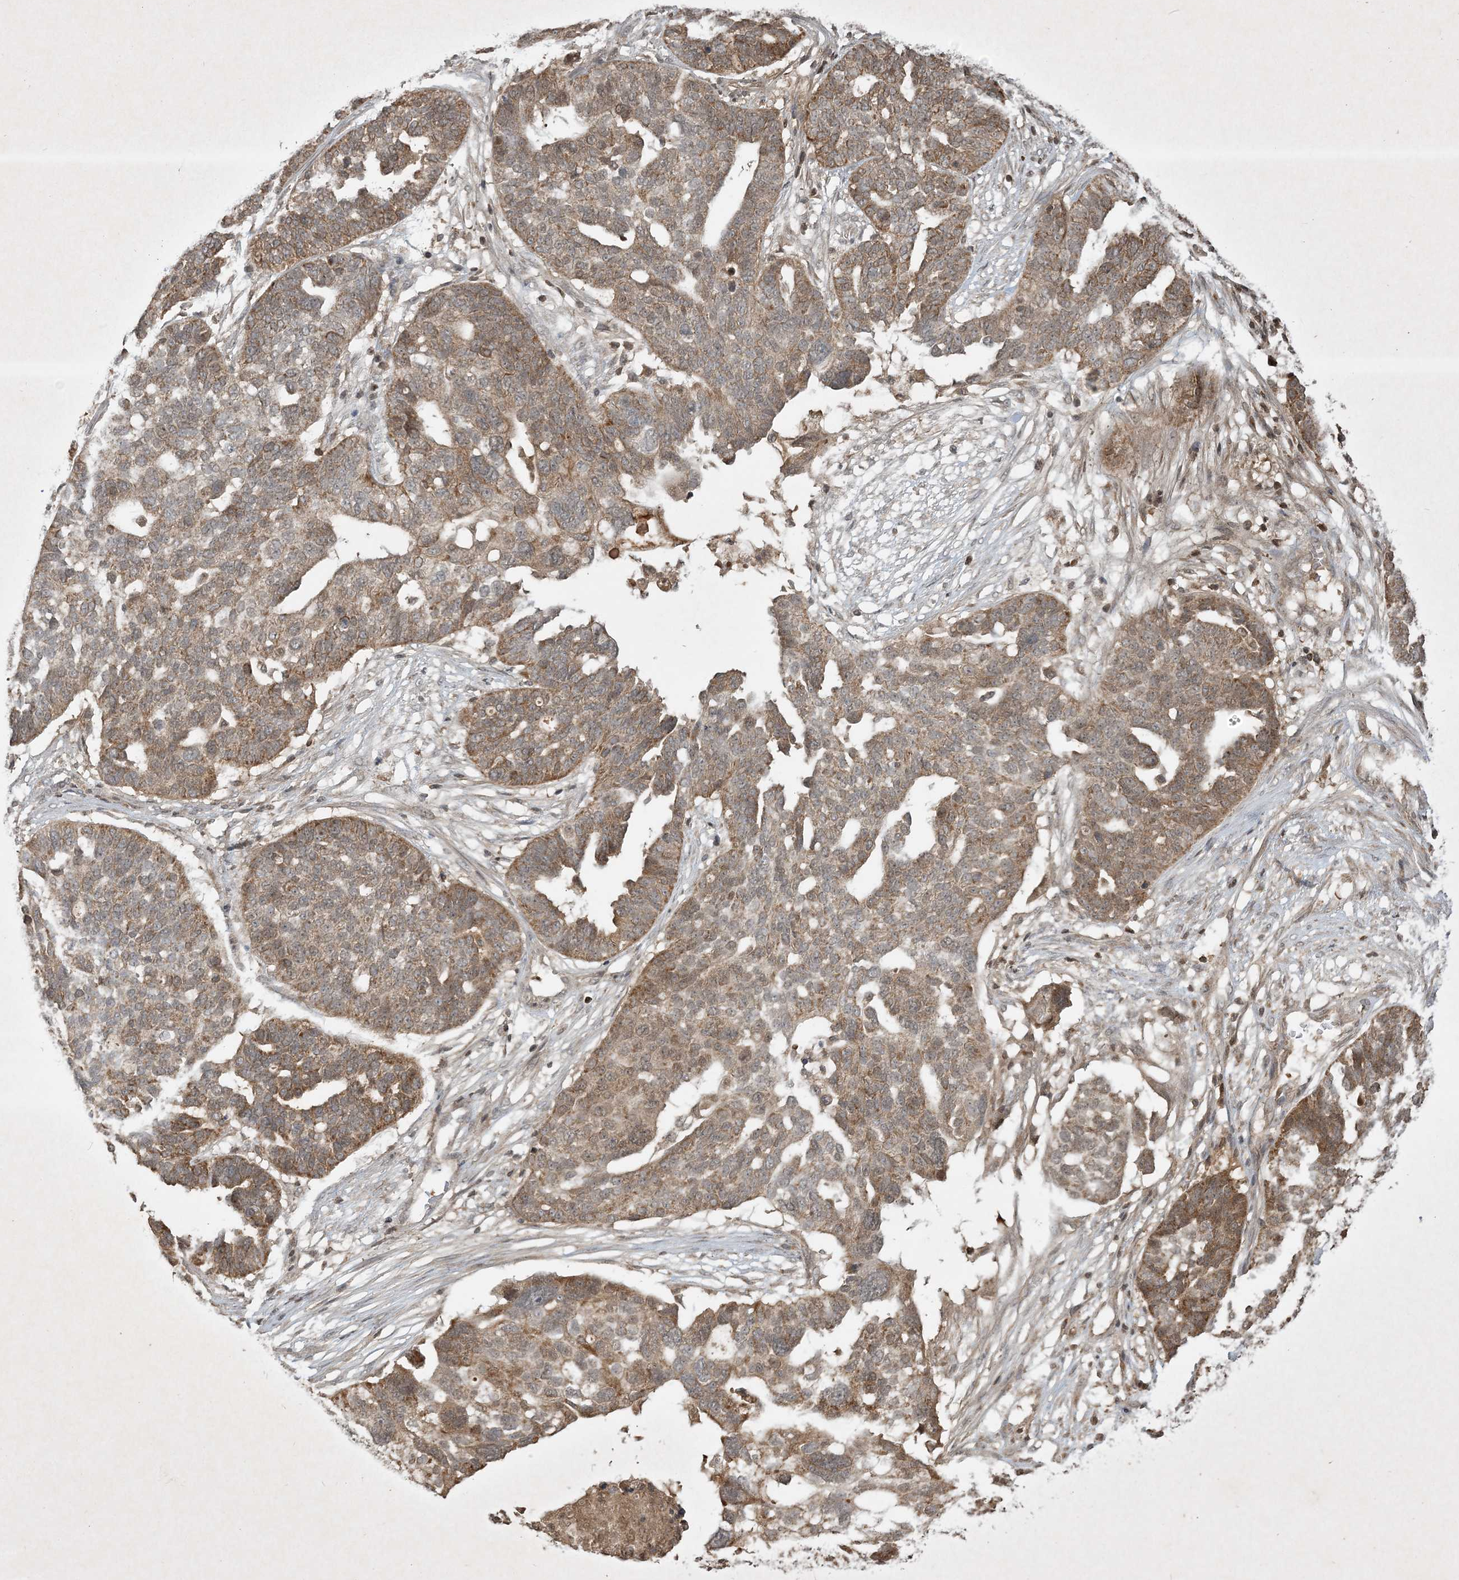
{"staining": {"intensity": "moderate", "quantity": ">75%", "location": "cytoplasmic/membranous"}, "tissue": "ovarian cancer", "cell_type": "Tumor cells", "image_type": "cancer", "snomed": [{"axis": "morphology", "description": "Cystadenocarcinoma, serous, NOS"}, {"axis": "topography", "description": "Ovary"}], "caption": "About >75% of tumor cells in human ovarian cancer (serous cystadenocarcinoma) demonstrate moderate cytoplasmic/membranous protein positivity as visualized by brown immunohistochemical staining.", "gene": "PLTP", "patient": {"sex": "female", "age": 59}}